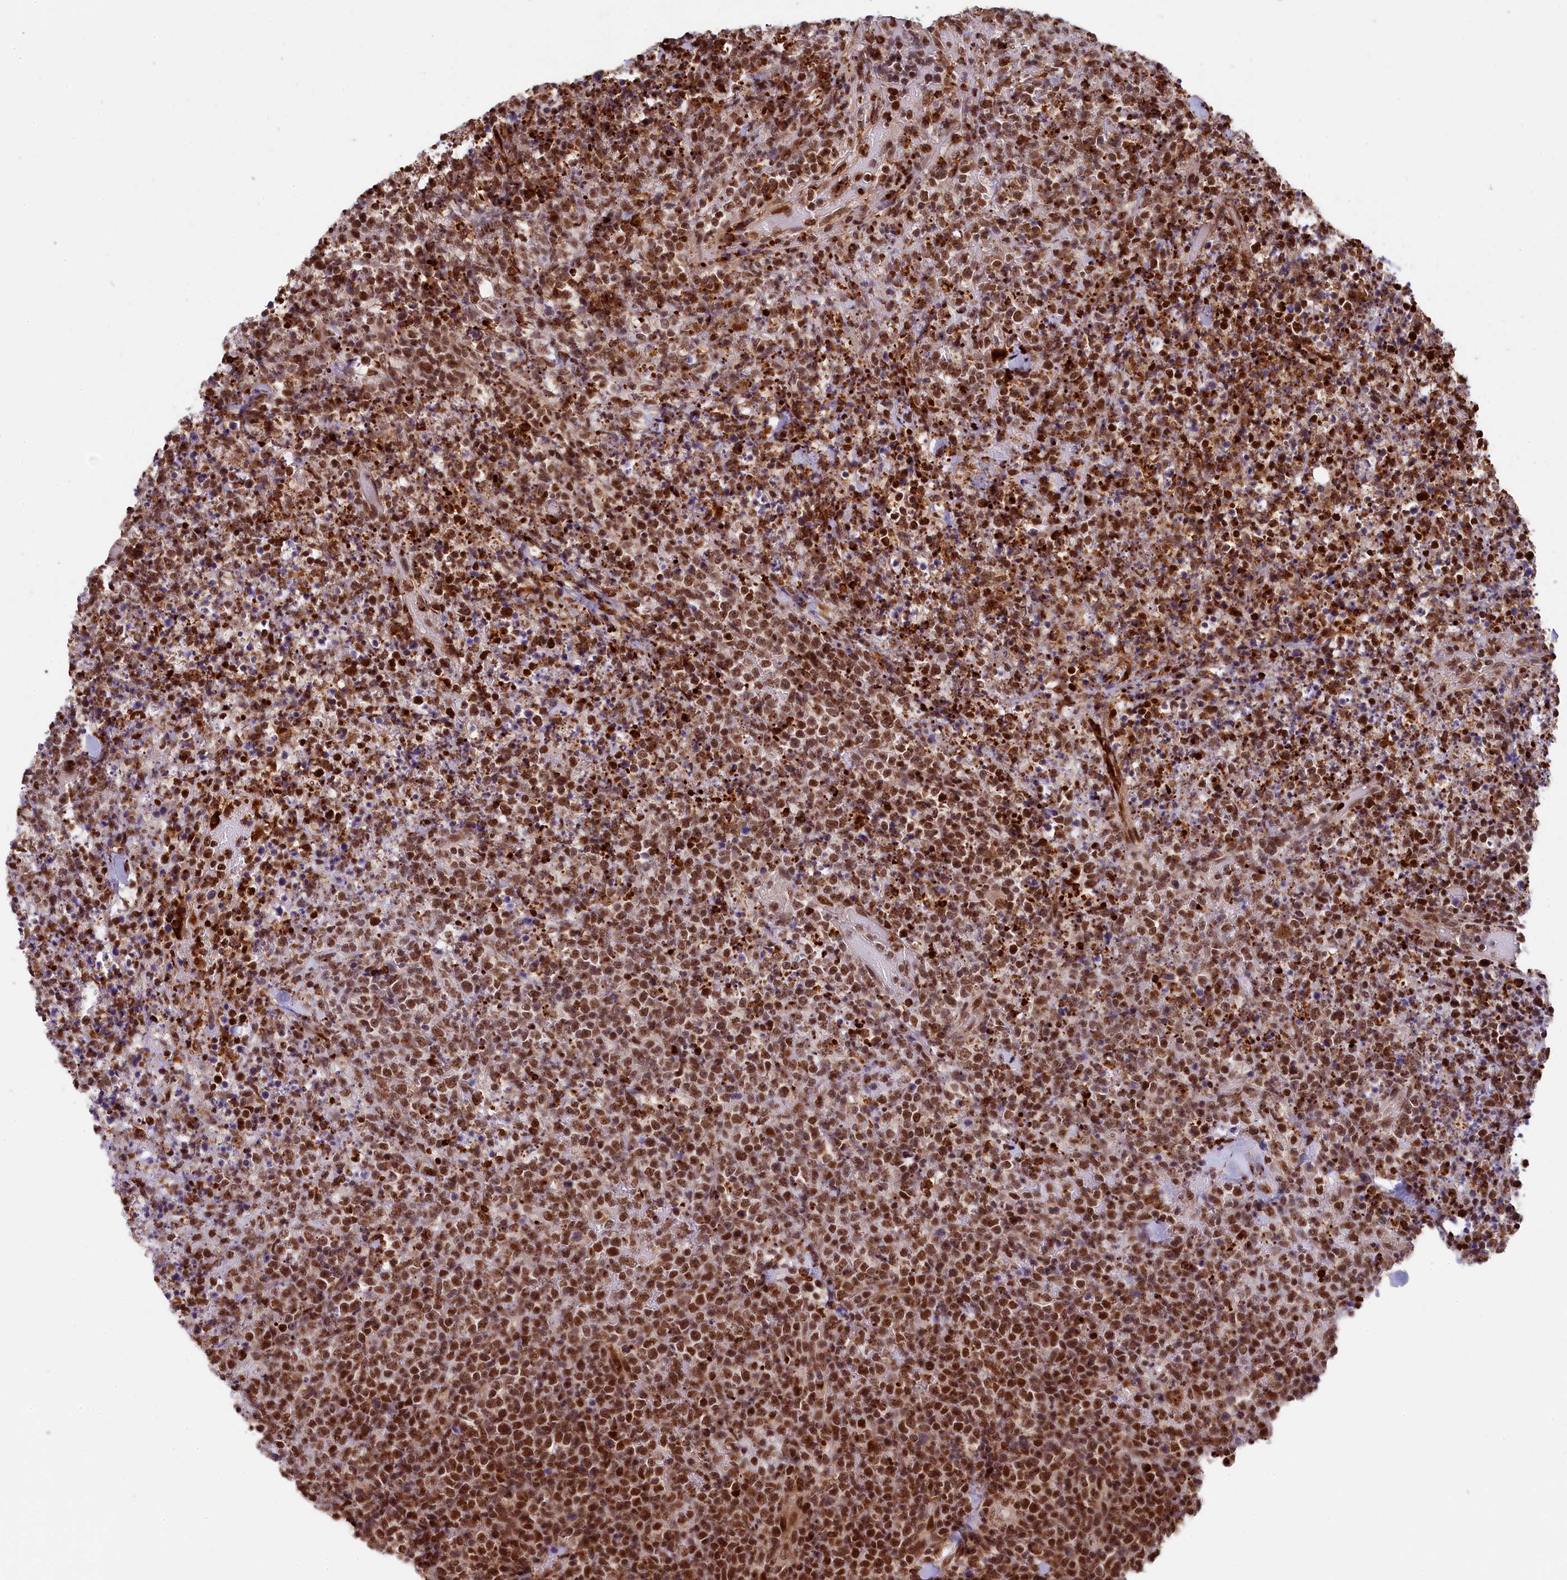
{"staining": {"intensity": "moderate", "quantity": ">75%", "location": "nuclear"}, "tissue": "lymphoma", "cell_type": "Tumor cells", "image_type": "cancer", "snomed": [{"axis": "morphology", "description": "Malignant lymphoma, non-Hodgkin's type, High grade"}, {"axis": "topography", "description": "Colon"}], "caption": "Moderate nuclear protein positivity is seen in about >75% of tumor cells in high-grade malignant lymphoma, non-Hodgkin's type.", "gene": "ADIG", "patient": {"sex": "female", "age": 53}}